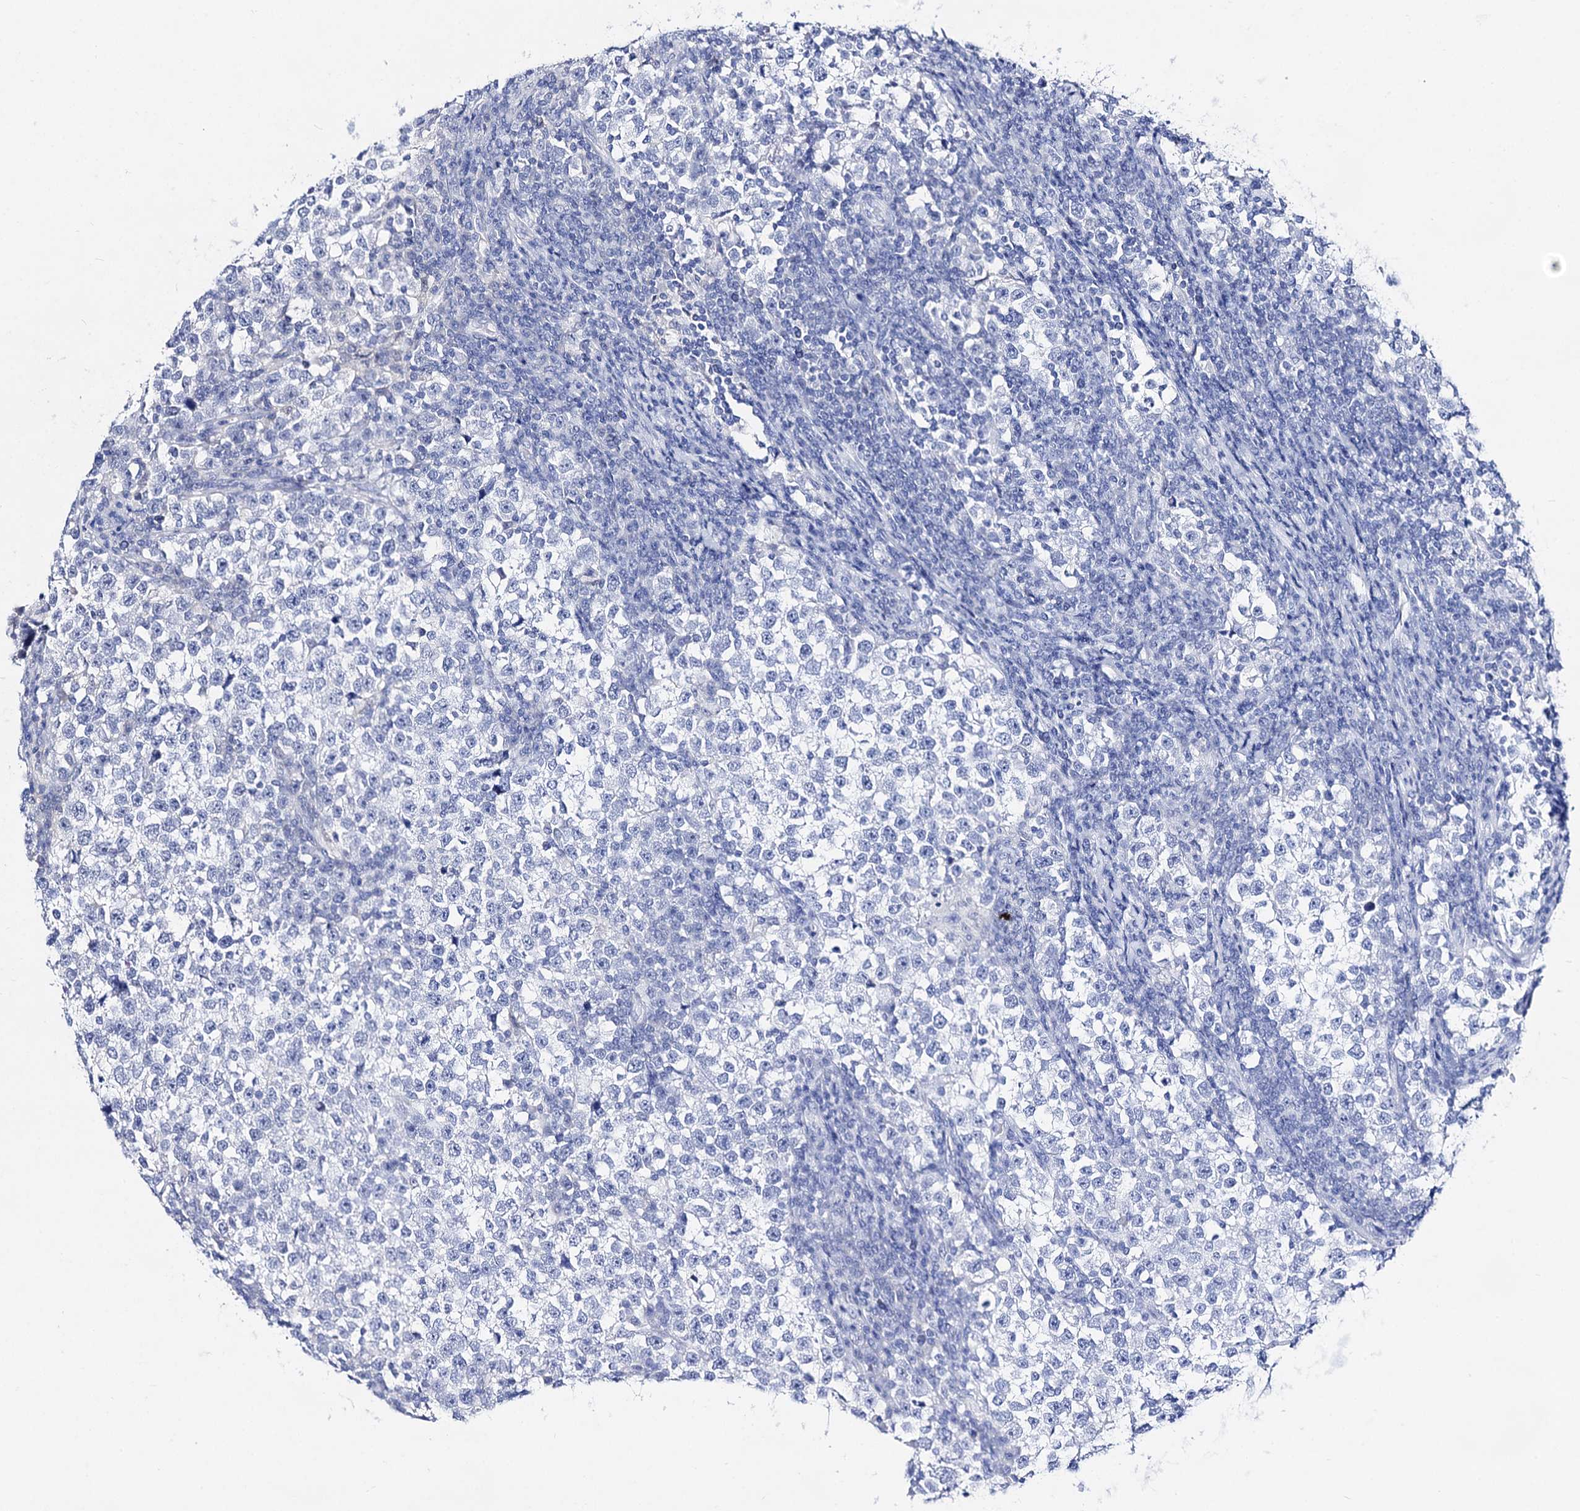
{"staining": {"intensity": "negative", "quantity": "none", "location": "none"}, "tissue": "testis cancer", "cell_type": "Tumor cells", "image_type": "cancer", "snomed": [{"axis": "morphology", "description": "Normal tissue, NOS"}, {"axis": "morphology", "description": "Seminoma, NOS"}, {"axis": "topography", "description": "Testis"}], "caption": "Protein analysis of testis seminoma shows no significant expression in tumor cells.", "gene": "ACTR6", "patient": {"sex": "male", "age": 43}}